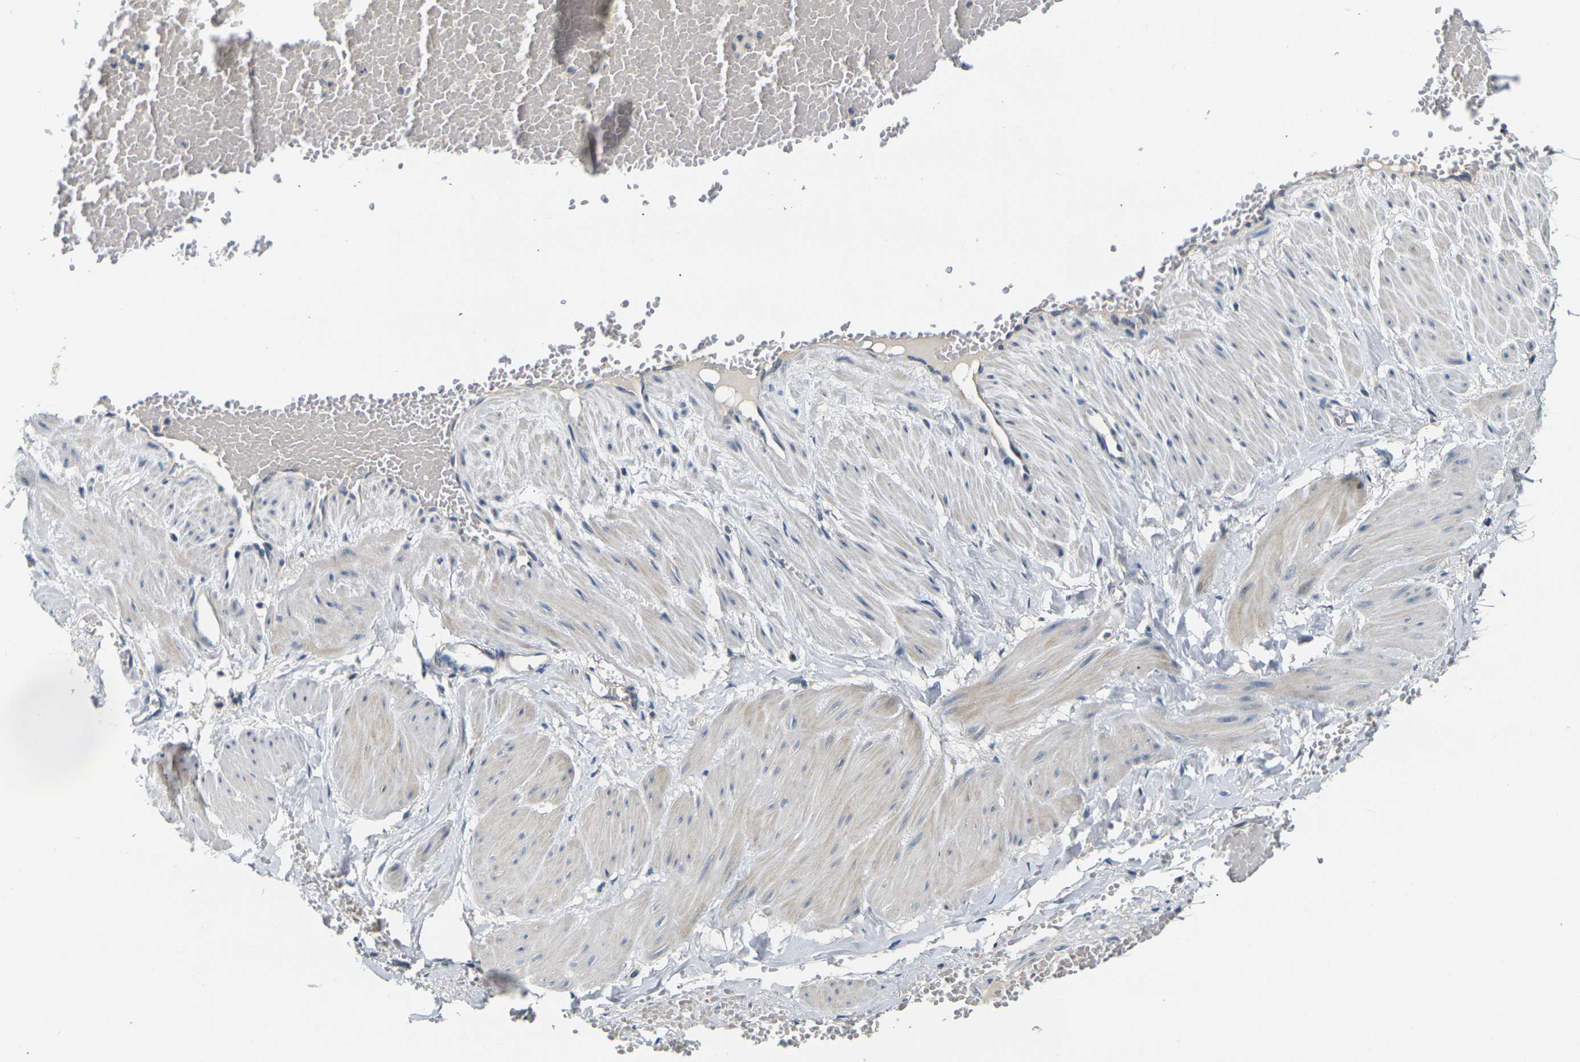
{"staining": {"intensity": "negative", "quantity": "none", "location": "none"}, "tissue": "adipose tissue", "cell_type": "Adipocytes", "image_type": "normal", "snomed": [{"axis": "morphology", "description": "Normal tissue, NOS"}, {"axis": "topography", "description": "Soft tissue"}, {"axis": "topography", "description": "Vascular tissue"}], "caption": "Adipocytes are negative for brown protein staining in normal adipose tissue. Brightfield microscopy of immunohistochemistry (IHC) stained with DAB (brown) and hematoxylin (blue), captured at high magnification.", "gene": "SHISAL2B", "patient": {"sex": "female", "age": 35}}